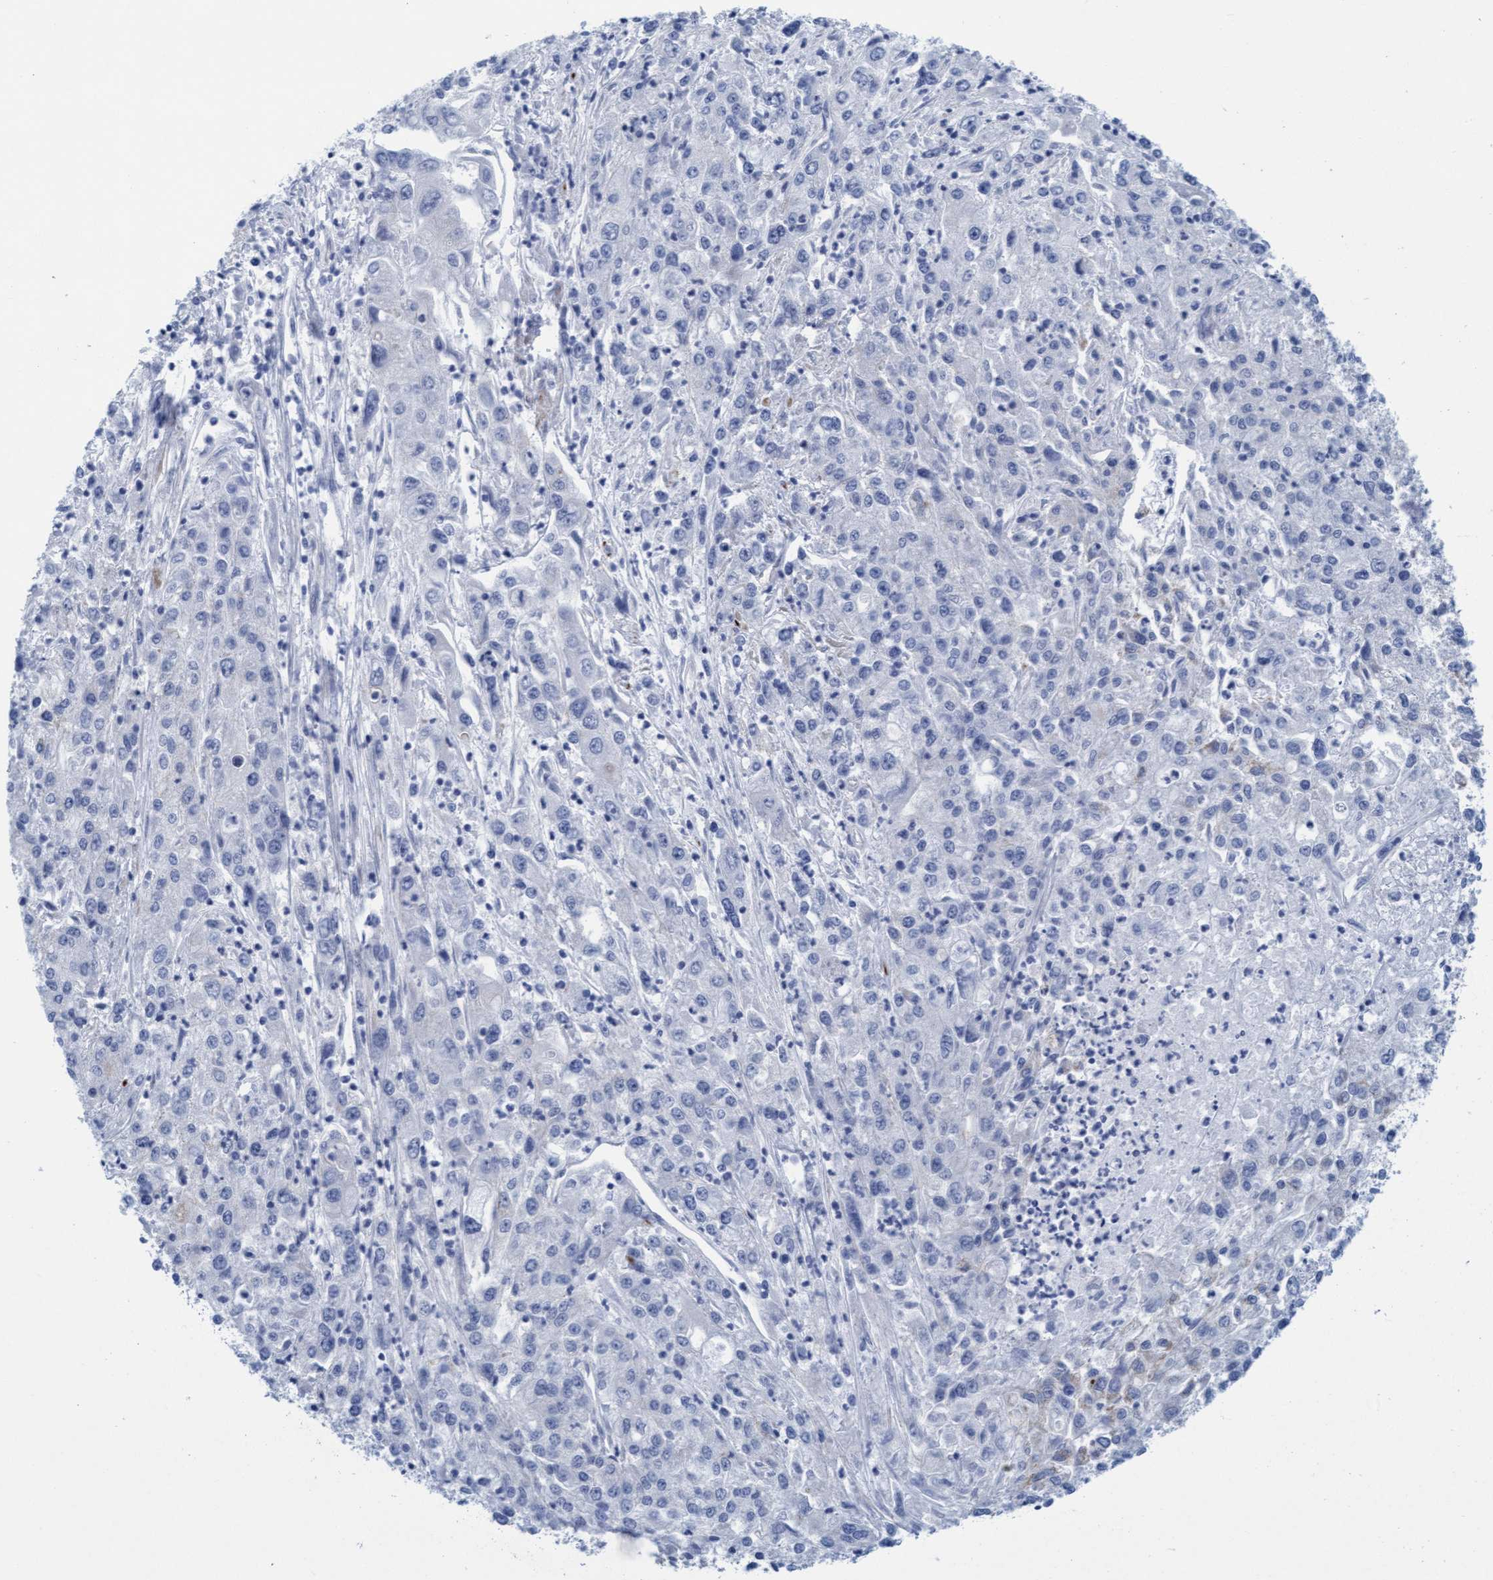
{"staining": {"intensity": "negative", "quantity": "none", "location": "none"}, "tissue": "endometrial cancer", "cell_type": "Tumor cells", "image_type": "cancer", "snomed": [{"axis": "morphology", "description": "Adenocarcinoma, NOS"}, {"axis": "topography", "description": "Endometrium"}], "caption": "An immunohistochemistry photomicrograph of endometrial adenocarcinoma is shown. There is no staining in tumor cells of endometrial adenocarcinoma. (Brightfield microscopy of DAB (3,3'-diaminobenzidine) IHC at high magnification).", "gene": "MTFR1", "patient": {"sex": "female", "age": 49}}